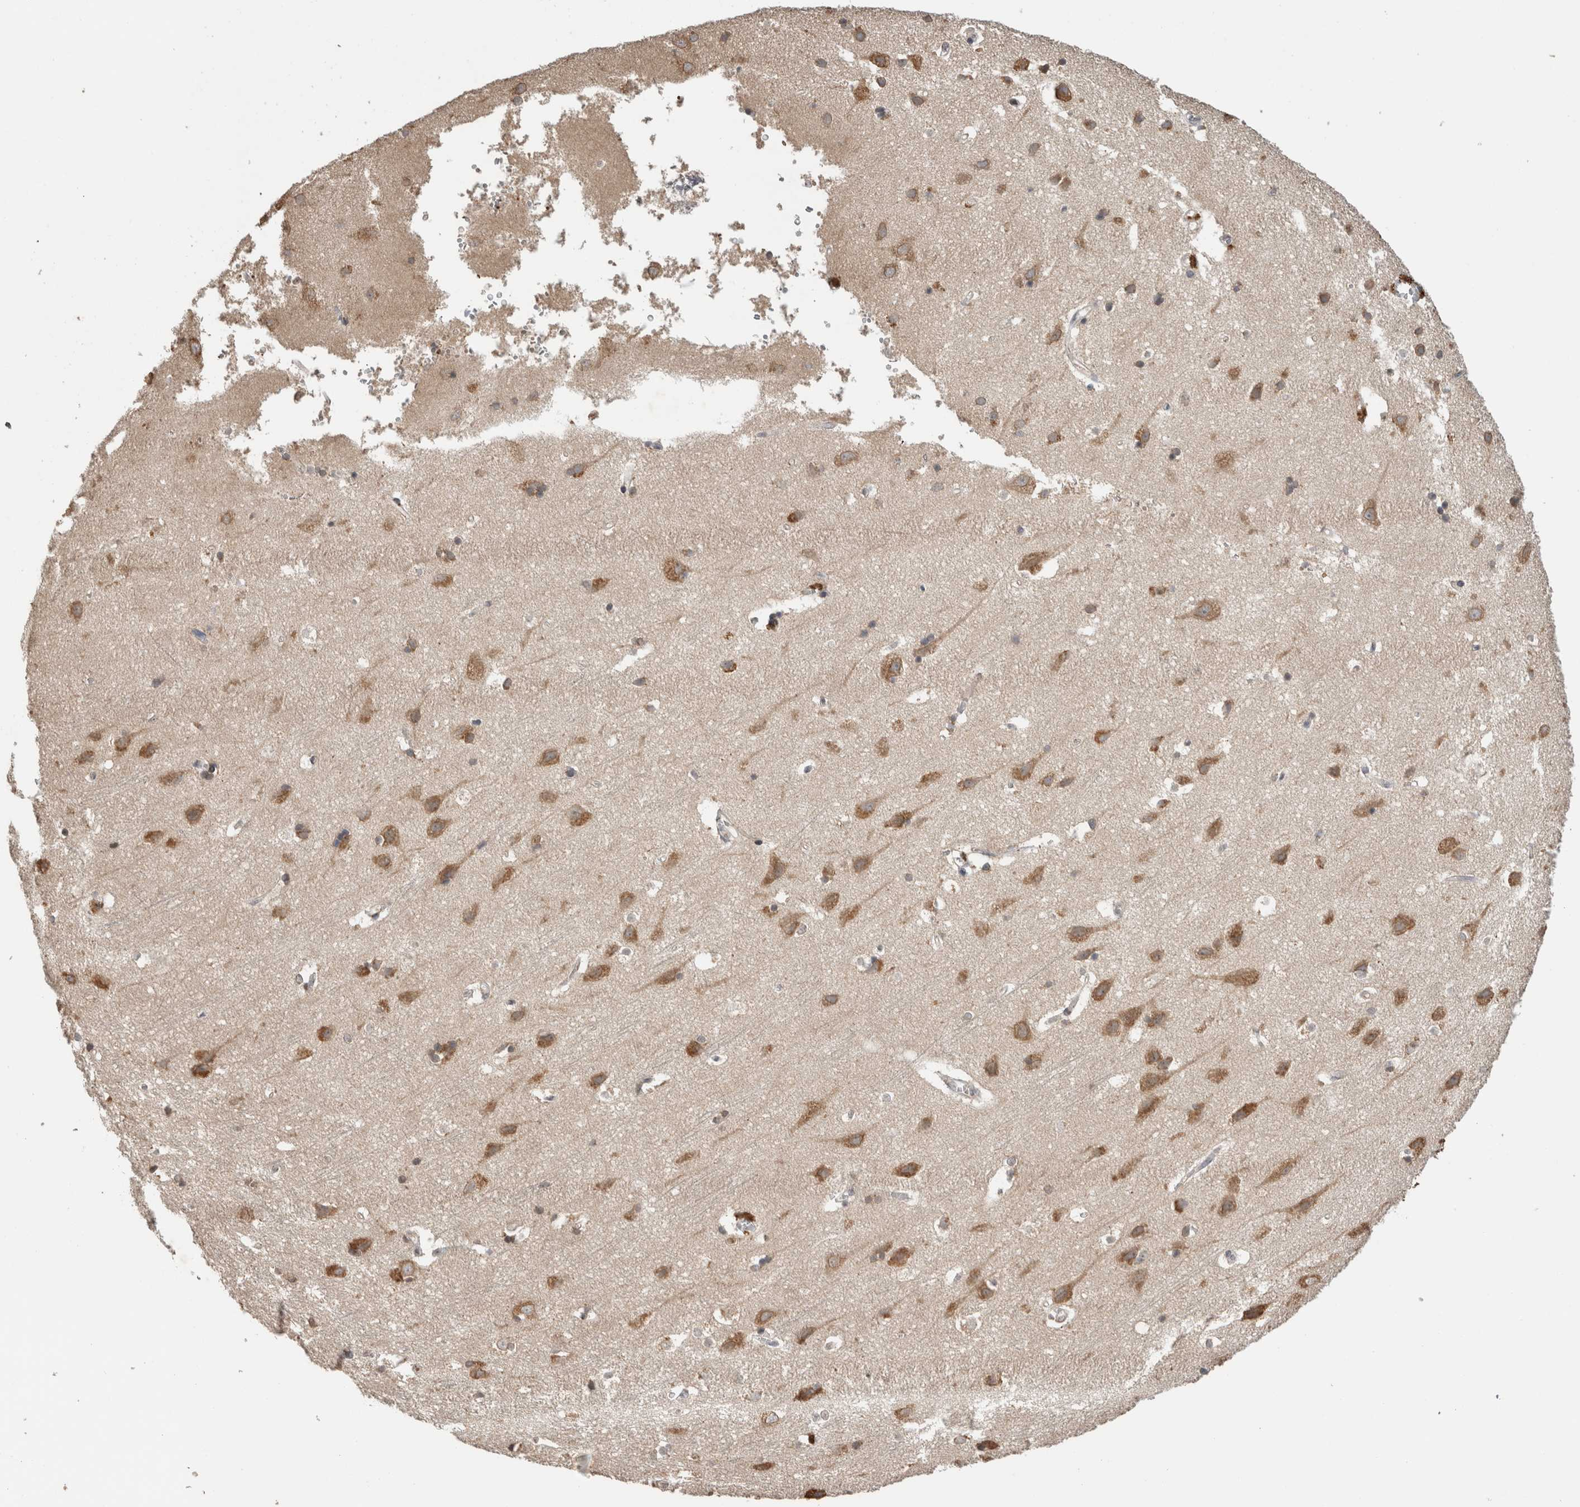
{"staining": {"intensity": "moderate", "quantity": "<25%", "location": "cytoplasmic/membranous"}, "tissue": "cerebral cortex", "cell_type": "Endothelial cells", "image_type": "normal", "snomed": [{"axis": "morphology", "description": "Normal tissue, NOS"}, {"axis": "topography", "description": "Cerebral cortex"}], "caption": "Cerebral cortex stained for a protein shows moderate cytoplasmic/membranous positivity in endothelial cells. The staining was performed using DAB (3,3'-diaminobenzidine) to visualize the protein expression in brown, while the nuclei were stained in blue with hematoxylin (Magnification: 20x).", "gene": "ADGRL3", "patient": {"sex": "male", "age": 54}}